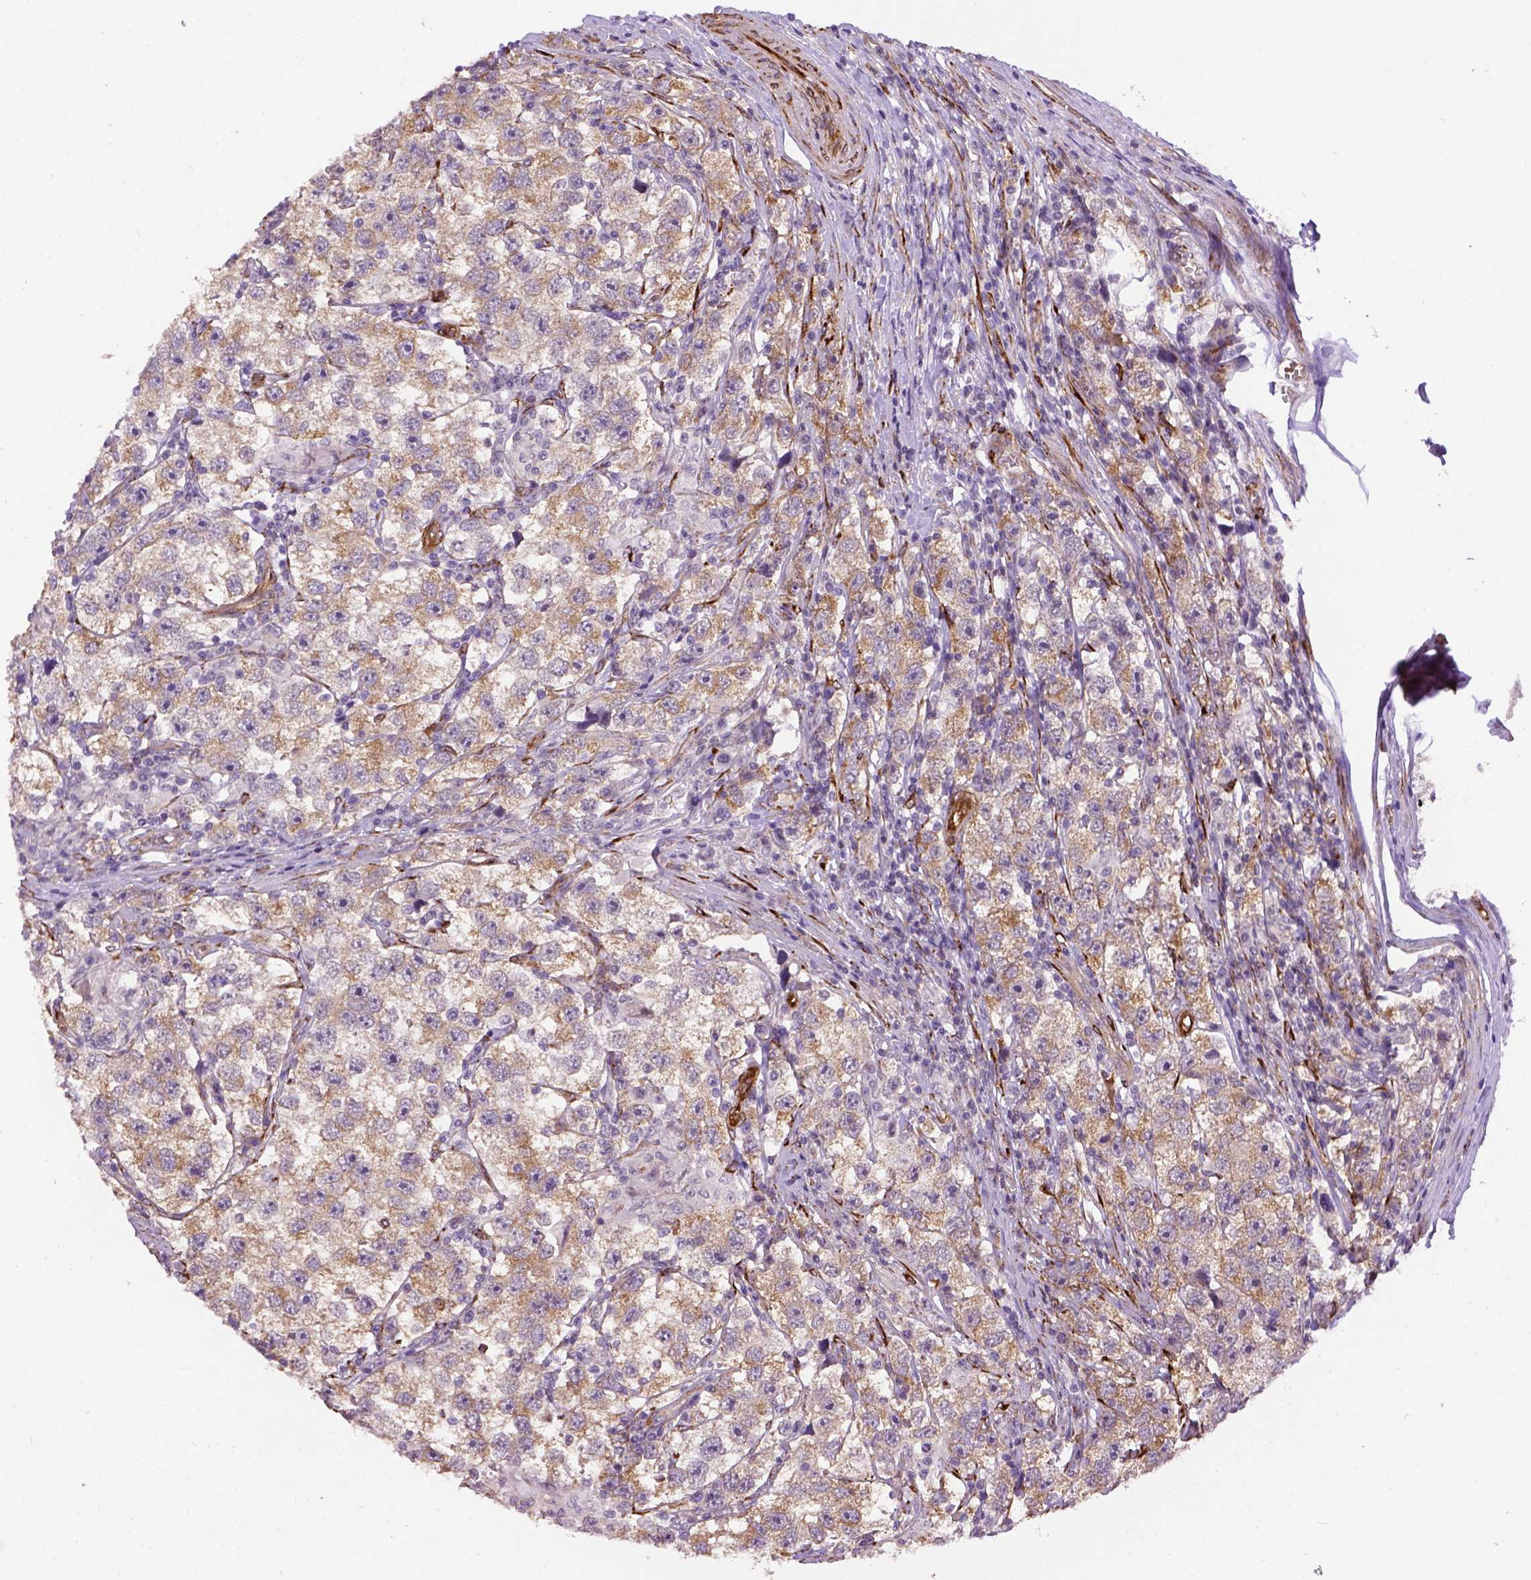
{"staining": {"intensity": "moderate", "quantity": ">75%", "location": "cytoplasmic/membranous"}, "tissue": "testis cancer", "cell_type": "Tumor cells", "image_type": "cancer", "snomed": [{"axis": "morphology", "description": "Seminoma, NOS"}, {"axis": "topography", "description": "Testis"}], "caption": "The photomicrograph reveals immunohistochemical staining of testis cancer. There is moderate cytoplasmic/membranous positivity is seen in about >75% of tumor cells.", "gene": "KAZN", "patient": {"sex": "male", "age": 26}}